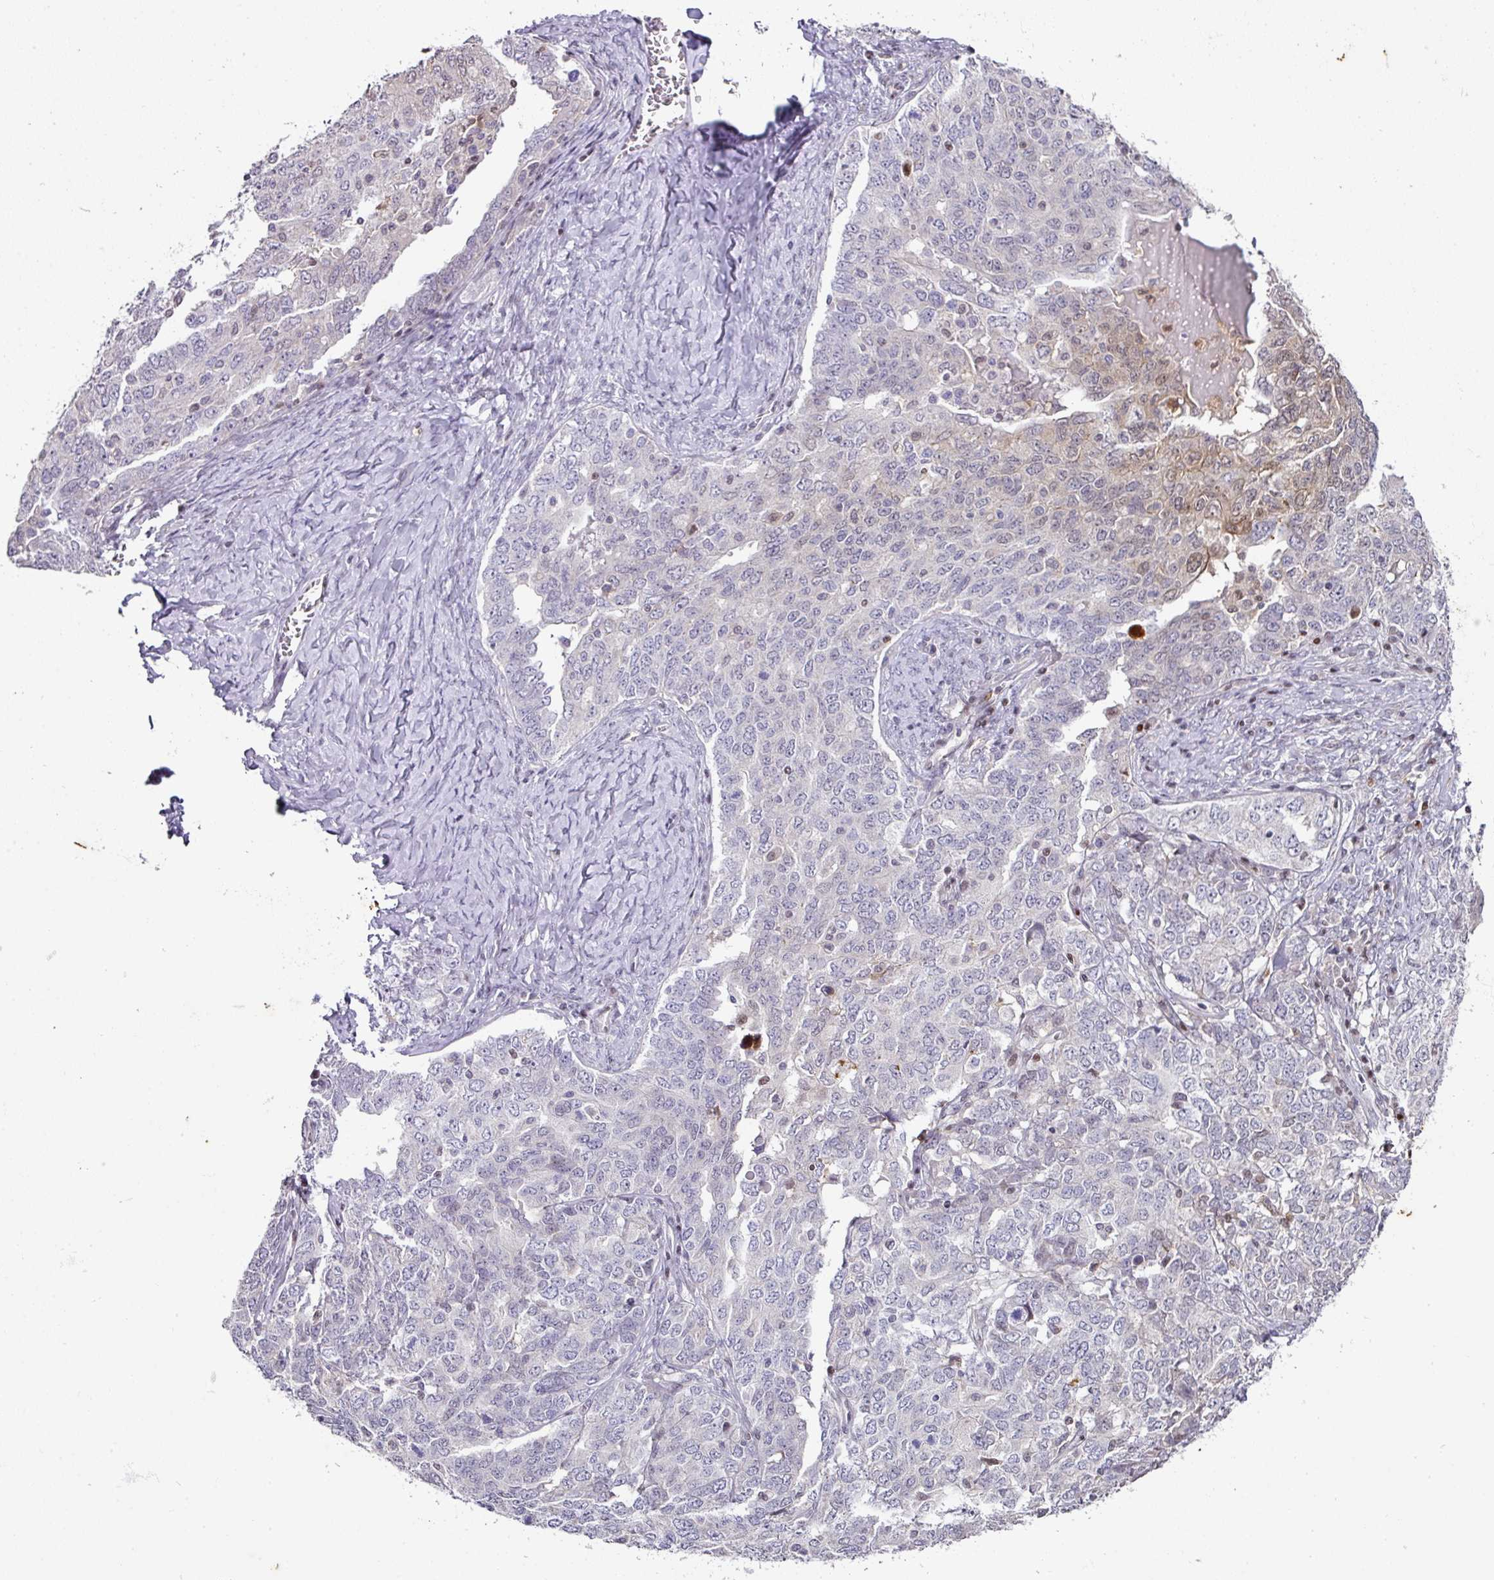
{"staining": {"intensity": "negative", "quantity": "none", "location": "none"}, "tissue": "ovarian cancer", "cell_type": "Tumor cells", "image_type": "cancer", "snomed": [{"axis": "morphology", "description": "Carcinoma, endometroid"}, {"axis": "topography", "description": "Ovary"}], "caption": "There is no significant positivity in tumor cells of ovarian endometroid carcinoma.", "gene": "ANKRD18A", "patient": {"sex": "female", "age": 62}}